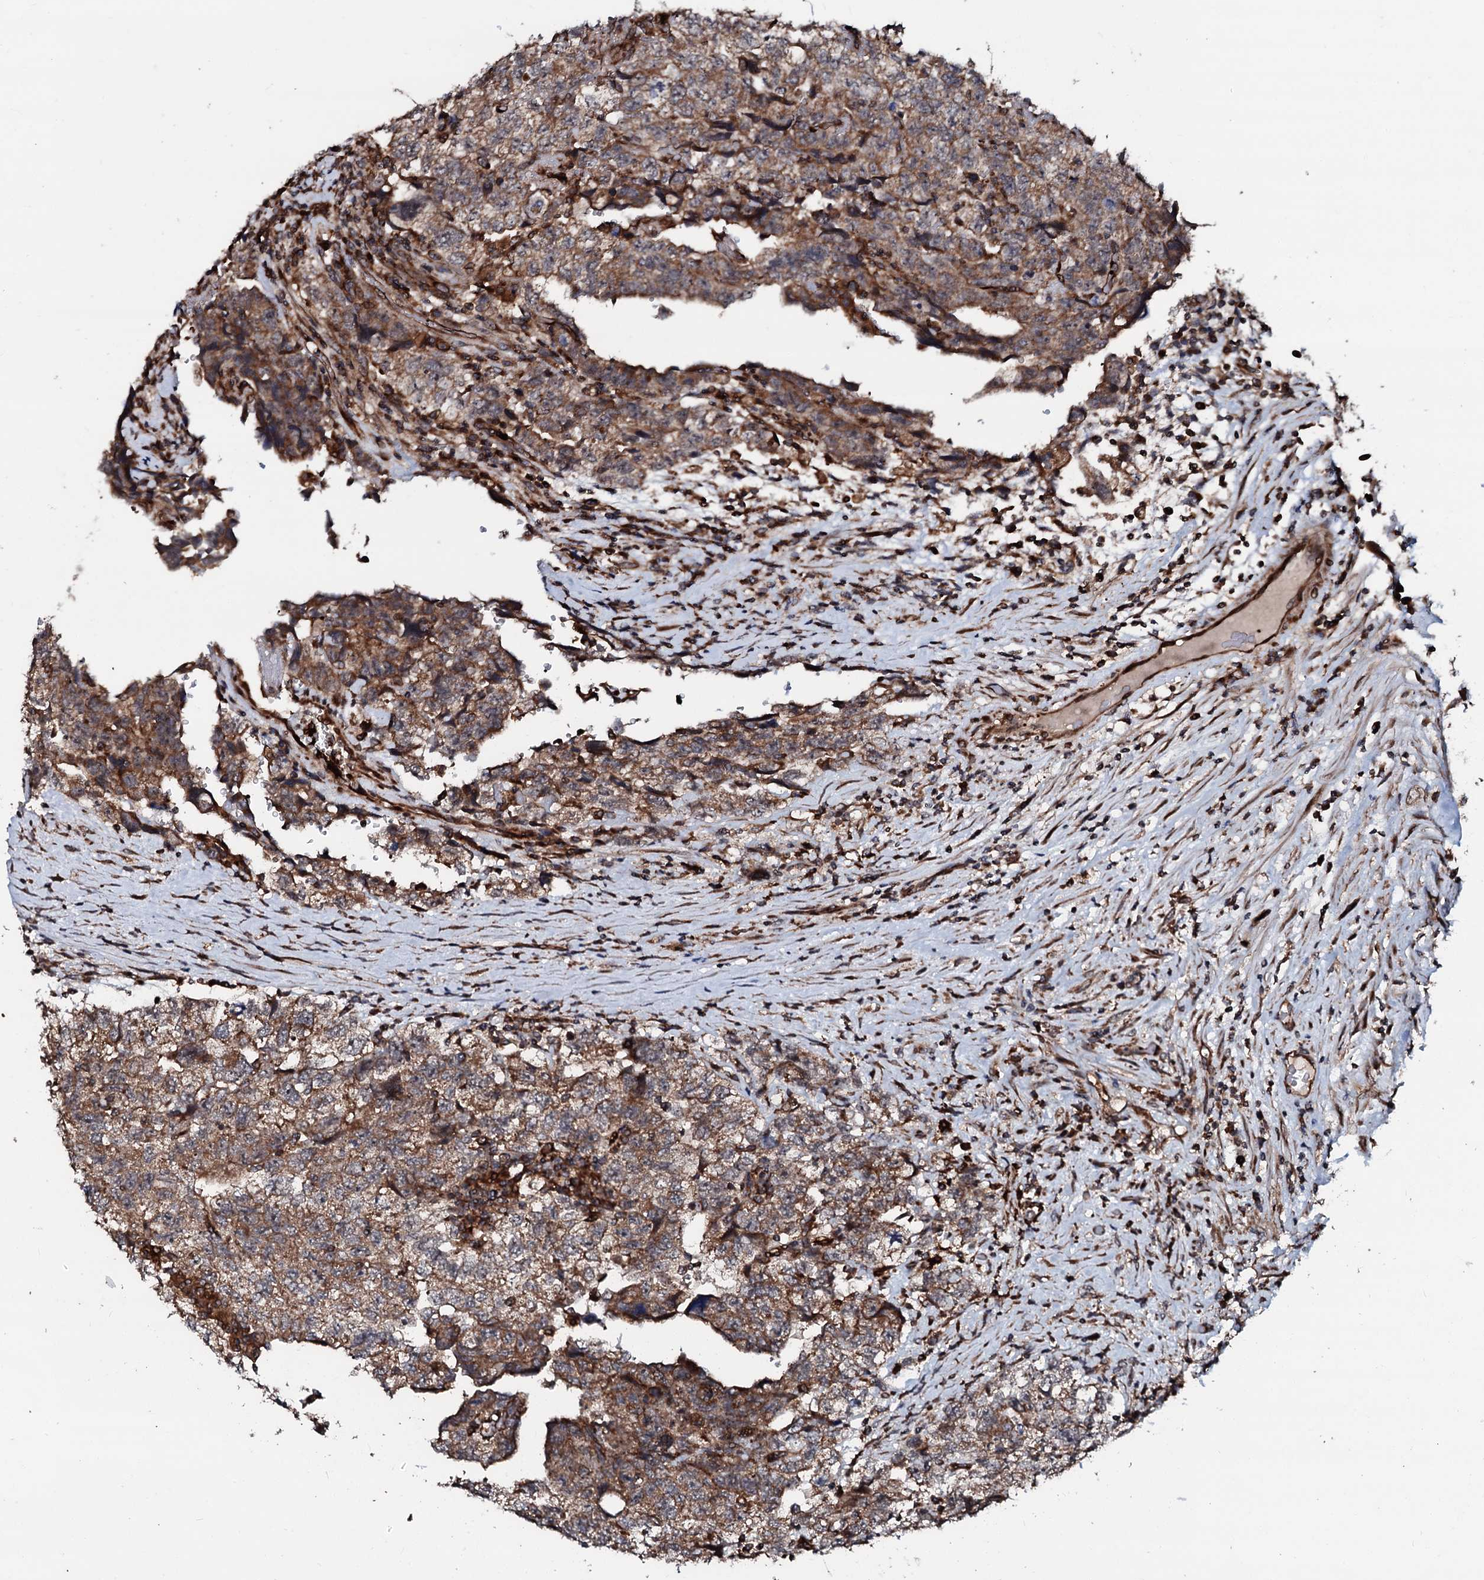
{"staining": {"intensity": "moderate", "quantity": ">75%", "location": "cytoplasmic/membranous"}, "tissue": "testis cancer", "cell_type": "Tumor cells", "image_type": "cancer", "snomed": [{"axis": "morphology", "description": "Carcinoma, Embryonal, NOS"}, {"axis": "topography", "description": "Testis"}], "caption": "Protein analysis of testis cancer tissue exhibits moderate cytoplasmic/membranous positivity in approximately >75% of tumor cells.", "gene": "SDHAF2", "patient": {"sex": "male", "age": 36}}